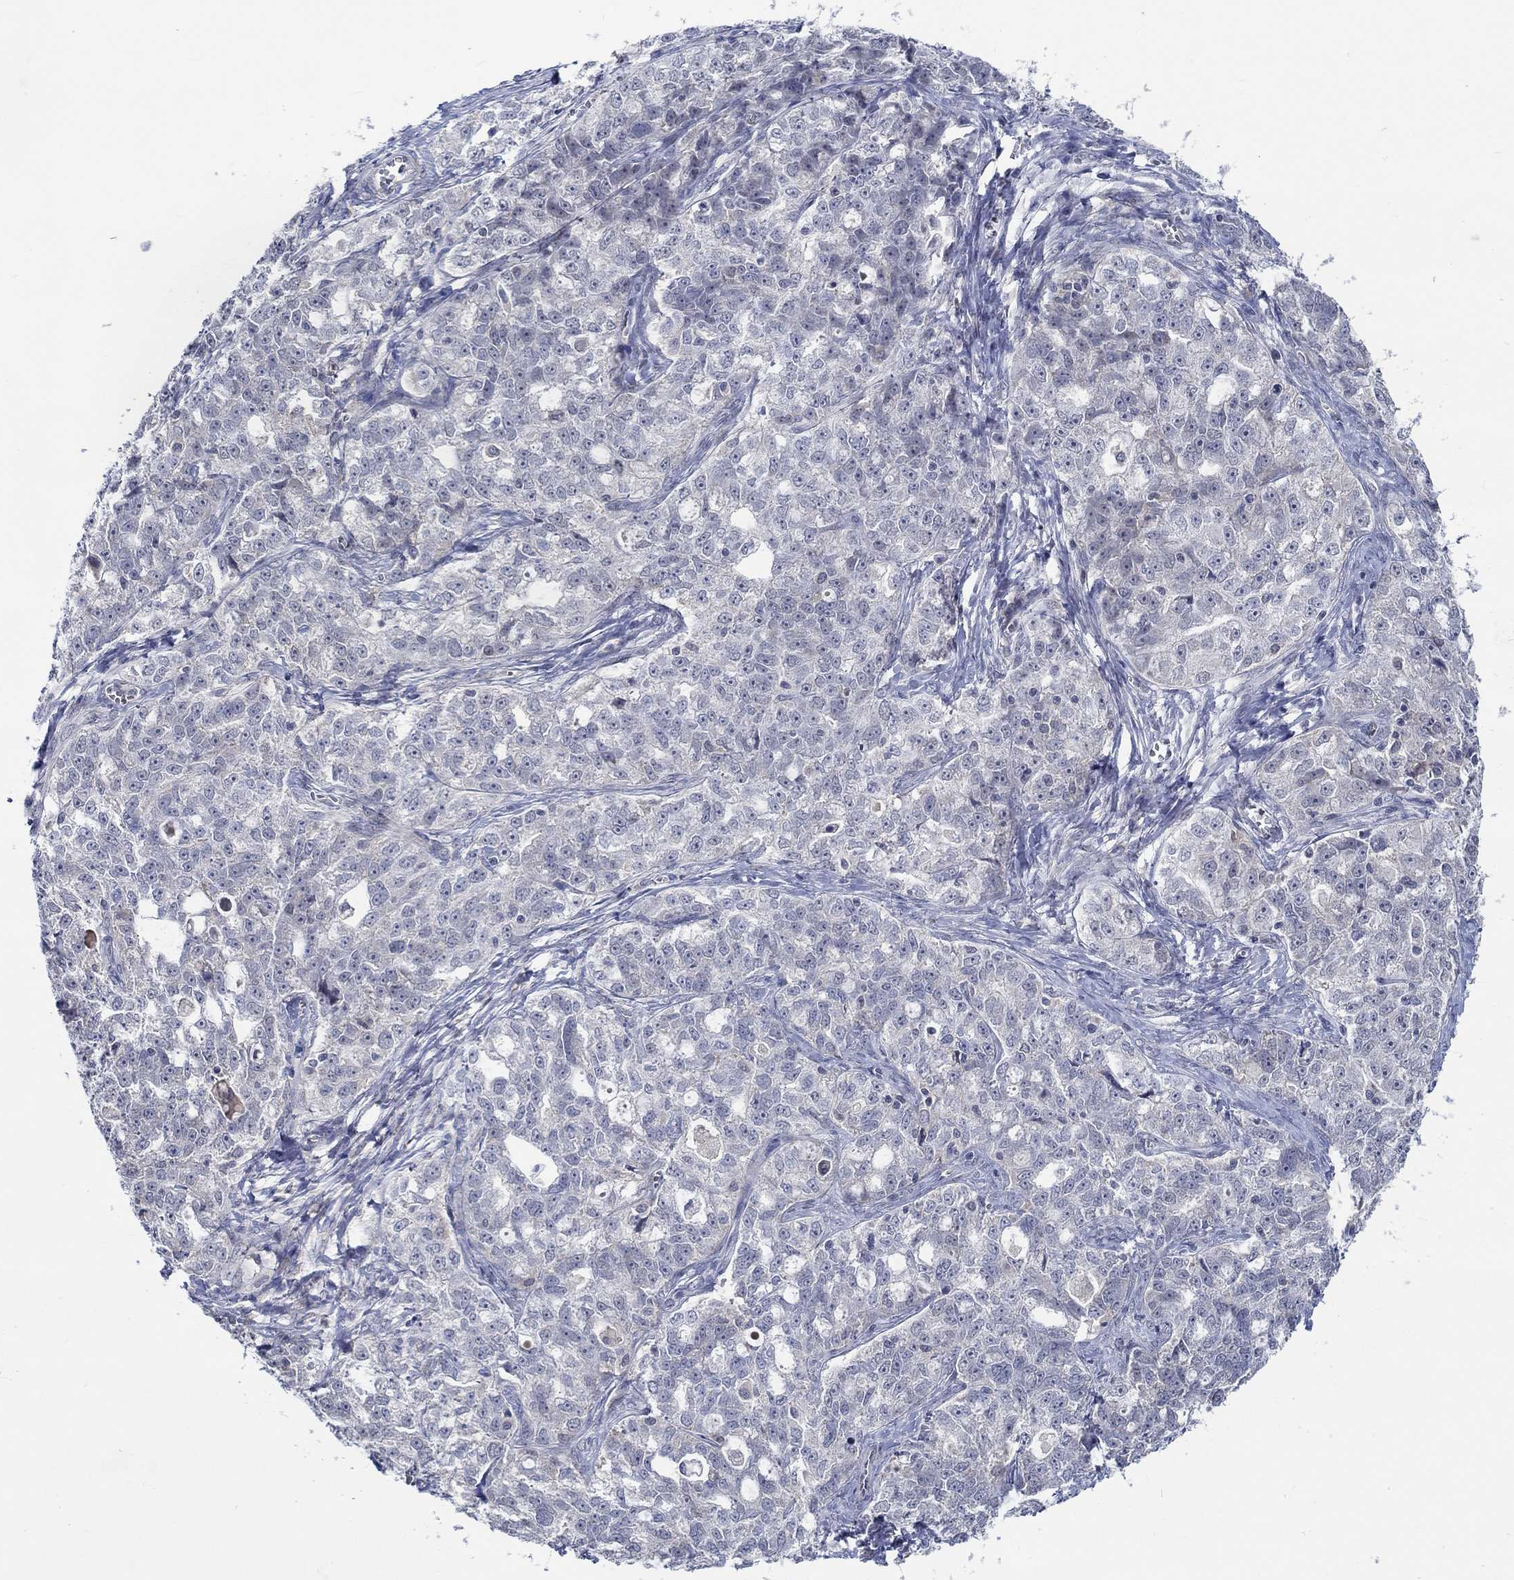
{"staining": {"intensity": "negative", "quantity": "none", "location": "none"}, "tissue": "ovarian cancer", "cell_type": "Tumor cells", "image_type": "cancer", "snomed": [{"axis": "morphology", "description": "Cystadenocarcinoma, serous, NOS"}, {"axis": "topography", "description": "Ovary"}], "caption": "This is an immunohistochemistry histopathology image of serous cystadenocarcinoma (ovarian). There is no staining in tumor cells.", "gene": "WASF1", "patient": {"sex": "female", "age": 51}}